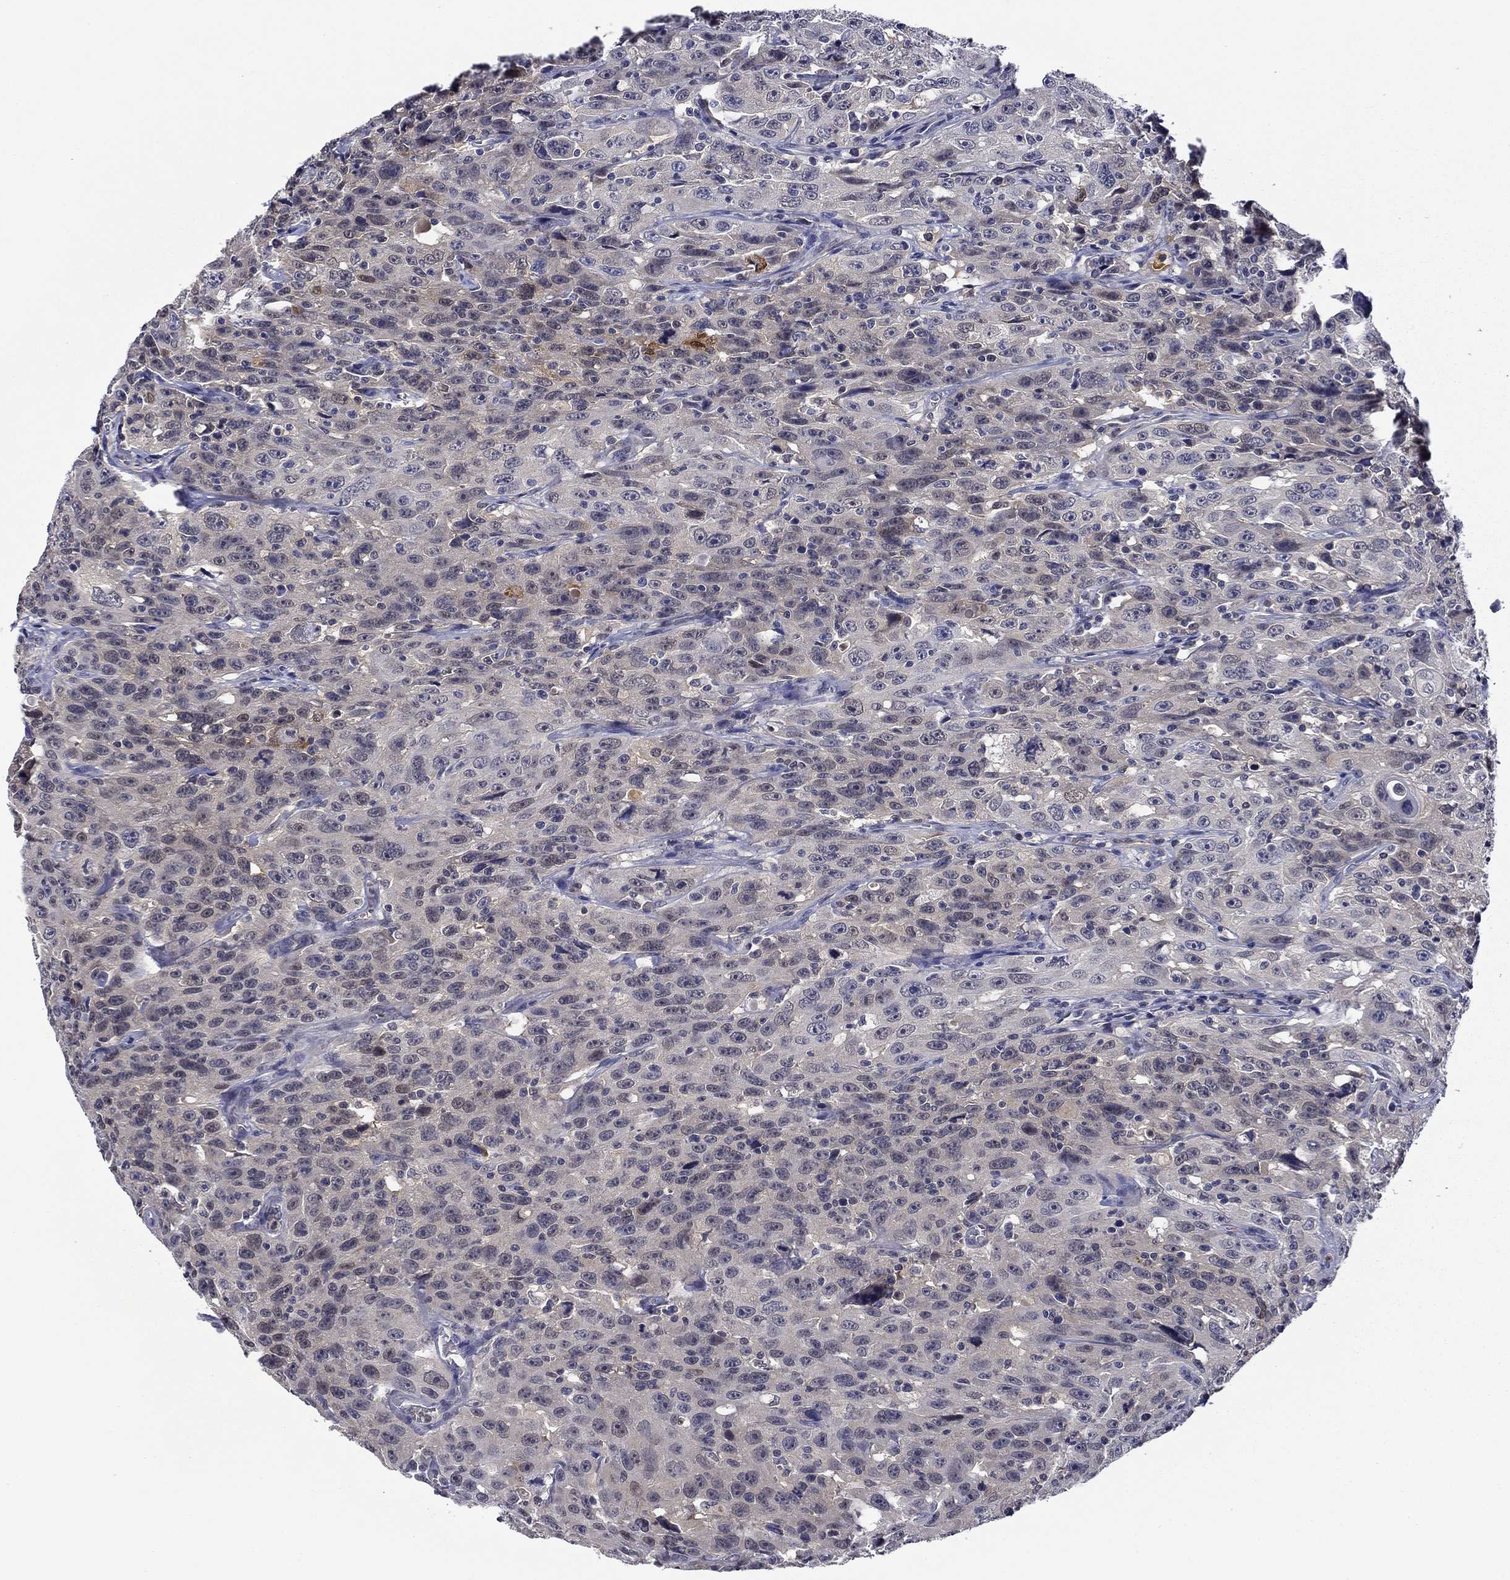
{"staining": {"intensity": "negative", "quantity": "none", "location": "none"}, "tissue": "urothelial cancer", "cell_type": "Tumor cells", "image_type": "cancer", "snomed": [{"axis": "morphology", "description": "Urothelial carcinoma, NOS"}, {"axis": "morphology", "description": "Urothelial carcinoma, High grade"}, {"axis": "topography", "description": "Urinary bladder"}], "caption": "Immunohistochemistry of transitional cell carcinoma reveals no expression in tumor cells.", "gene": "DDTL", "patient": {"sex": "female", "age": 73}}